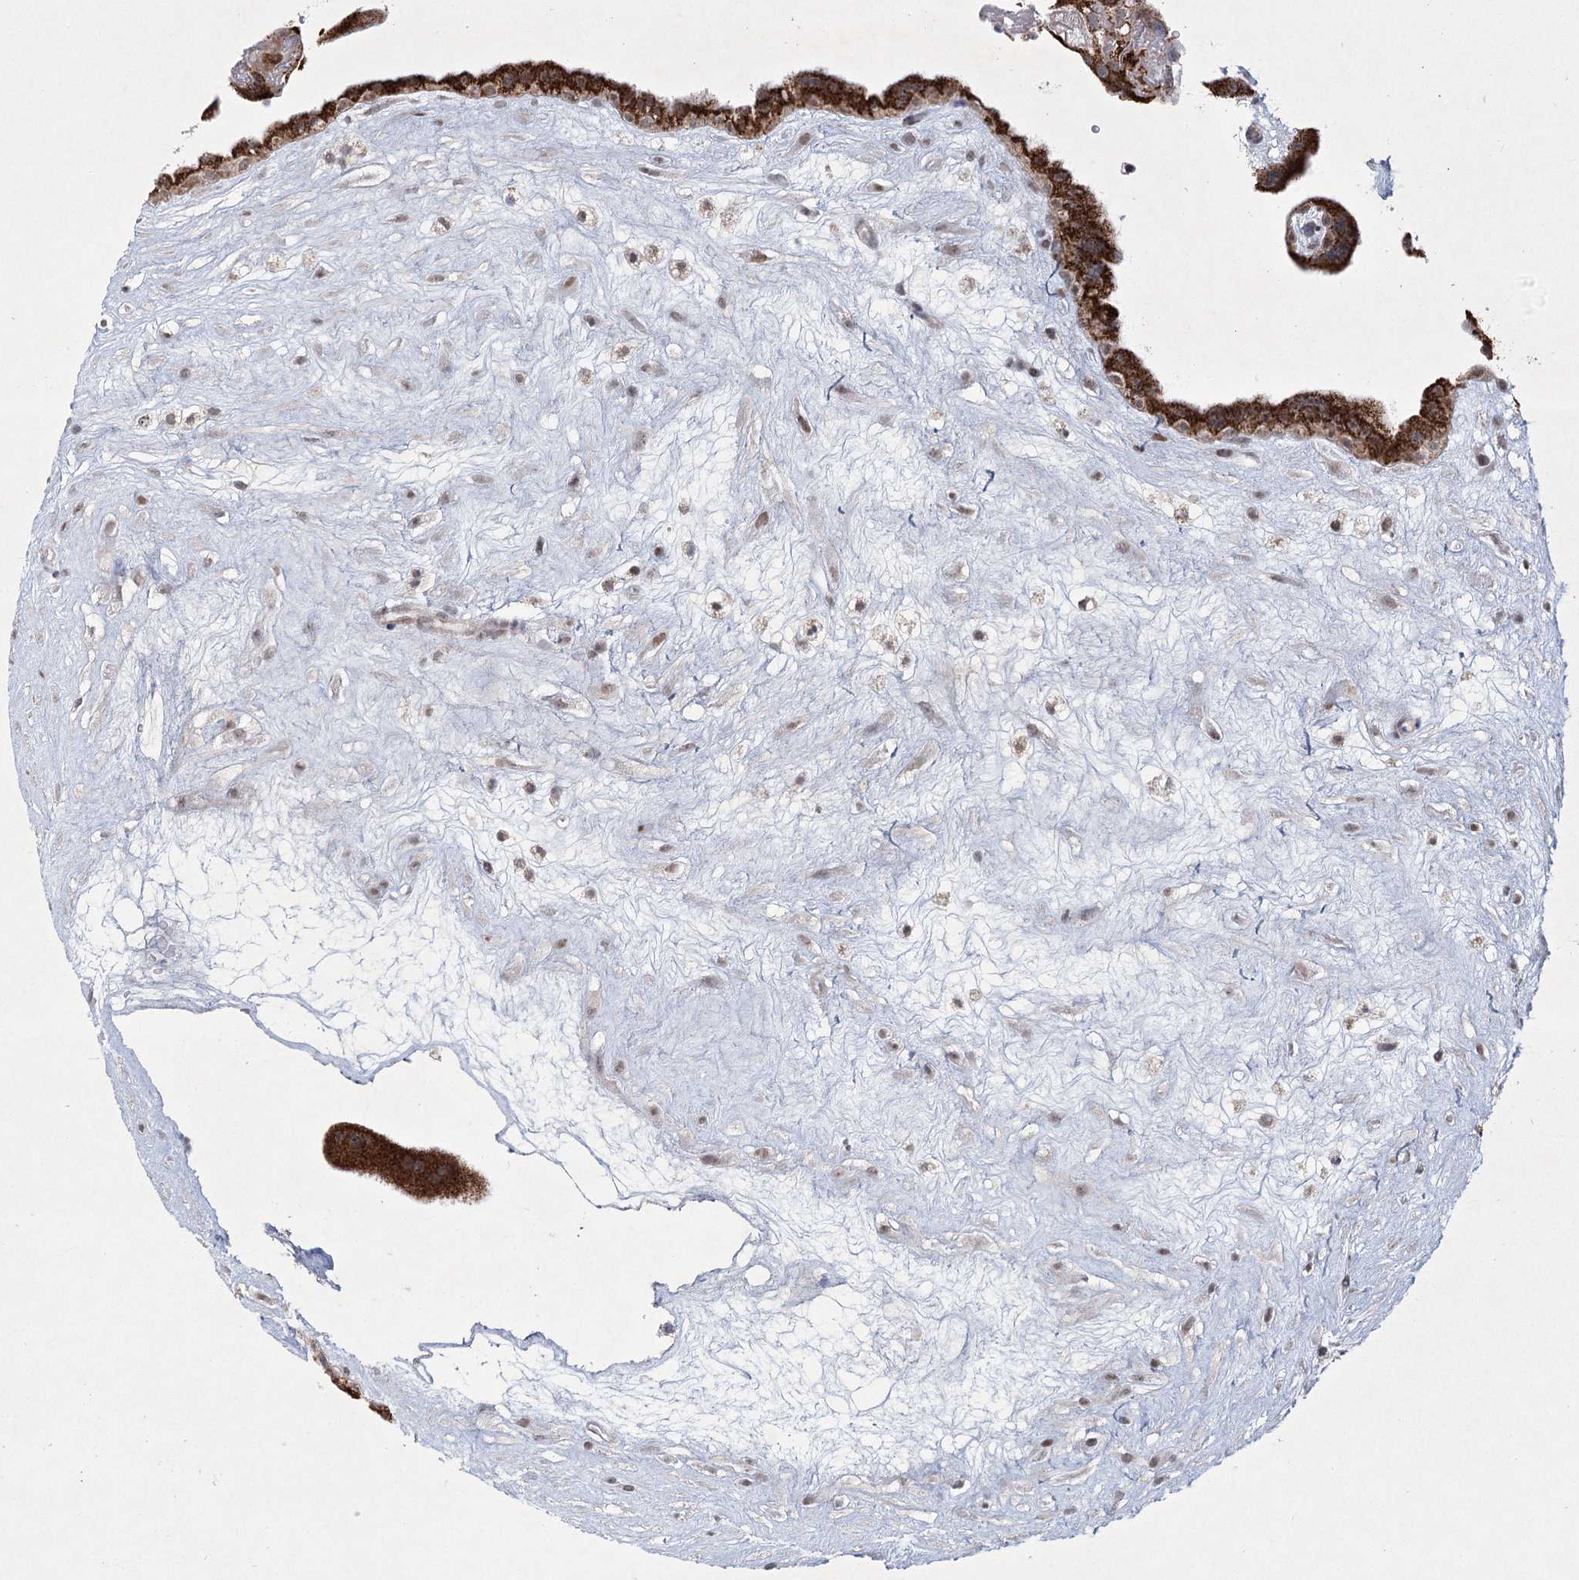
{"staining": {"intensity": "moderate", "quantity": ">75%", "location": "cytoplasmic/membranous,nuclear"}, "tissue": "placenta", "cell_type": "Trophoblastic cells", "image_type": "normal", "snomed": [{"axis": "morphology", "description": "Normal tissue, NOS"}, {"axis": "topography", "description": "Placenta"}], "caption": "Placenta was stained to show a protein in brown. There is medium levels of moderate cytoplasmic/membranous,nuclear staining in about >75% of trophoblastic cells. The protein of interest is shown in brown color, while the nuclei are stained blue.", "gene": "CIB4", "patient": {"sex": "female", "age": 18}}